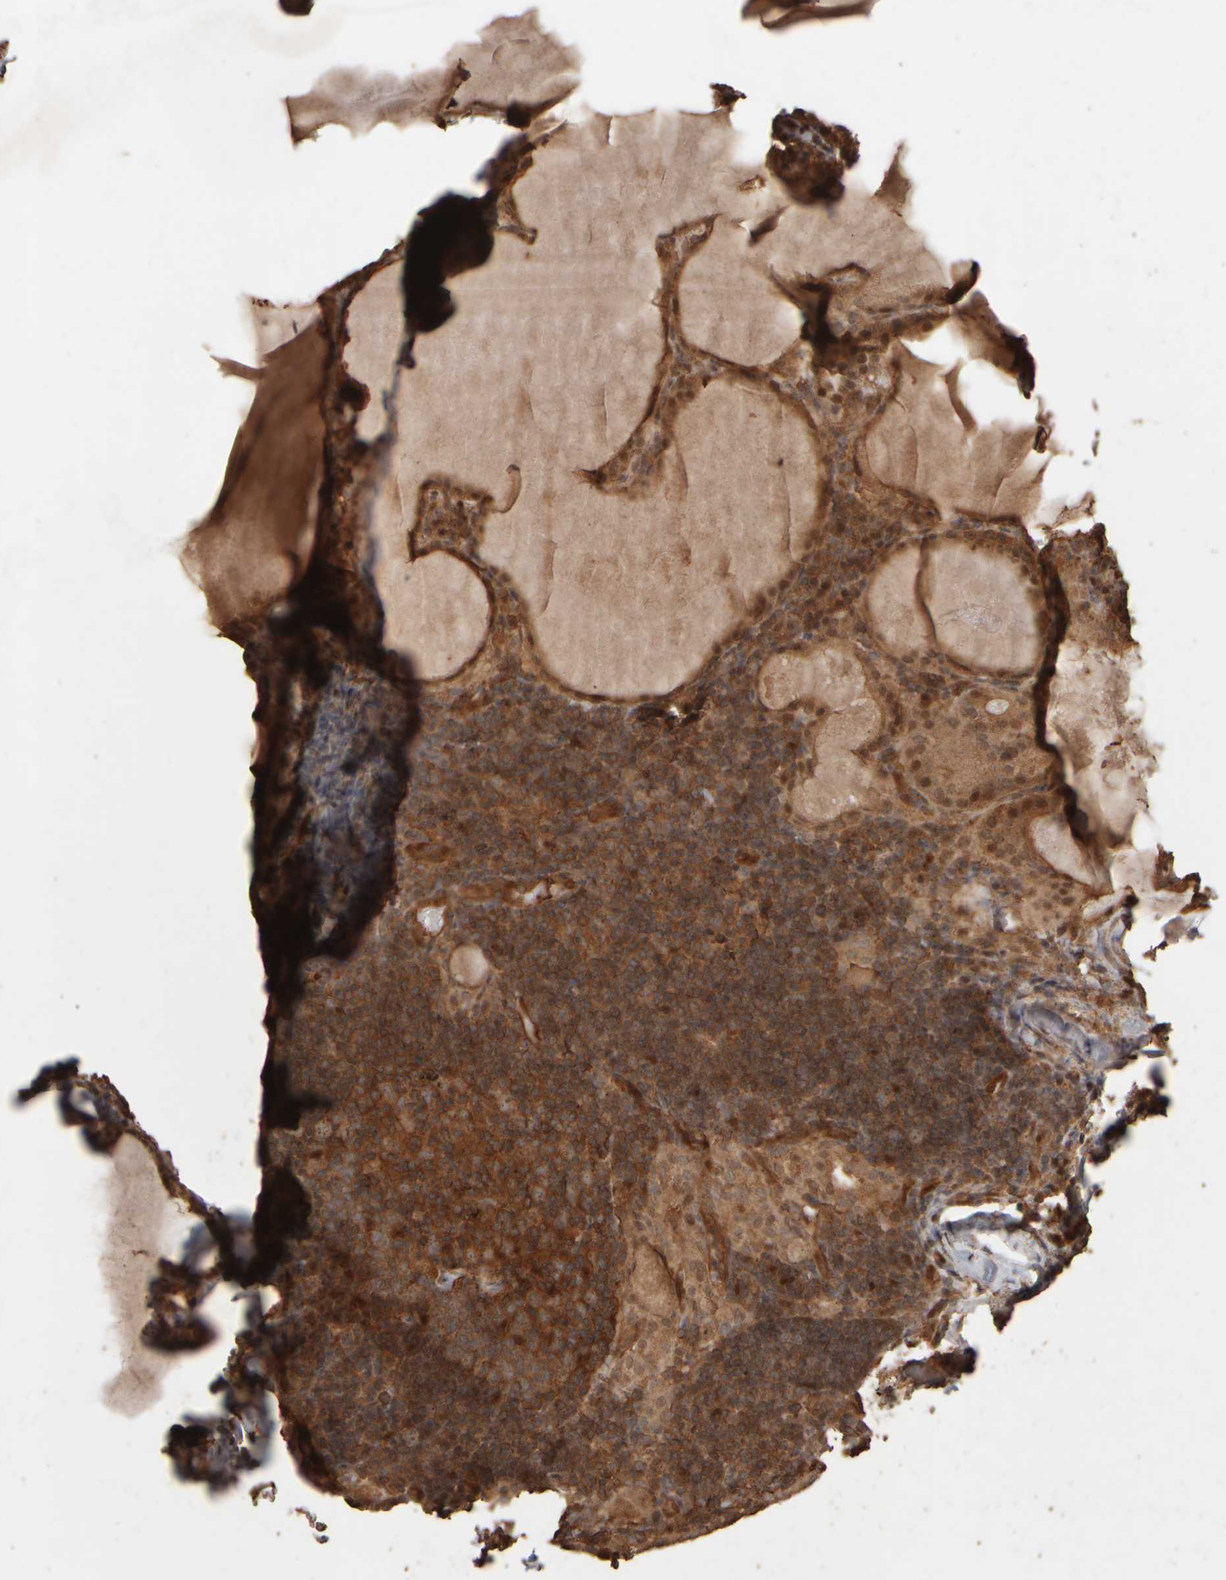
{"staining": {"intensity": "moderate", "quantity": ">75%", "location": "cytoplasmic/membranous,nuclear"}, "tissue": "thyroid cancer", "cell_type": "Tumor cells", "image_type": "cancer", "snomed": [{"axis": "morphology", "description": "Papillary adenocarcinoma, NOS"}, {"axis": "topography", "description": "Thyroid gland"}], "caption": "IHC image of neoplastic tissue: papillary adenocarcinoma (thyroid) stained using IHC reveals medium levels of moderate protein expression localized specifically in the cytoplasmic/membranous and nuclear of tumor cells, appearing as a cytoplasmic/membranous and nuclear brown color.", "gene": "SPHK1", "patient": {"sex": "female", "age": 42}}